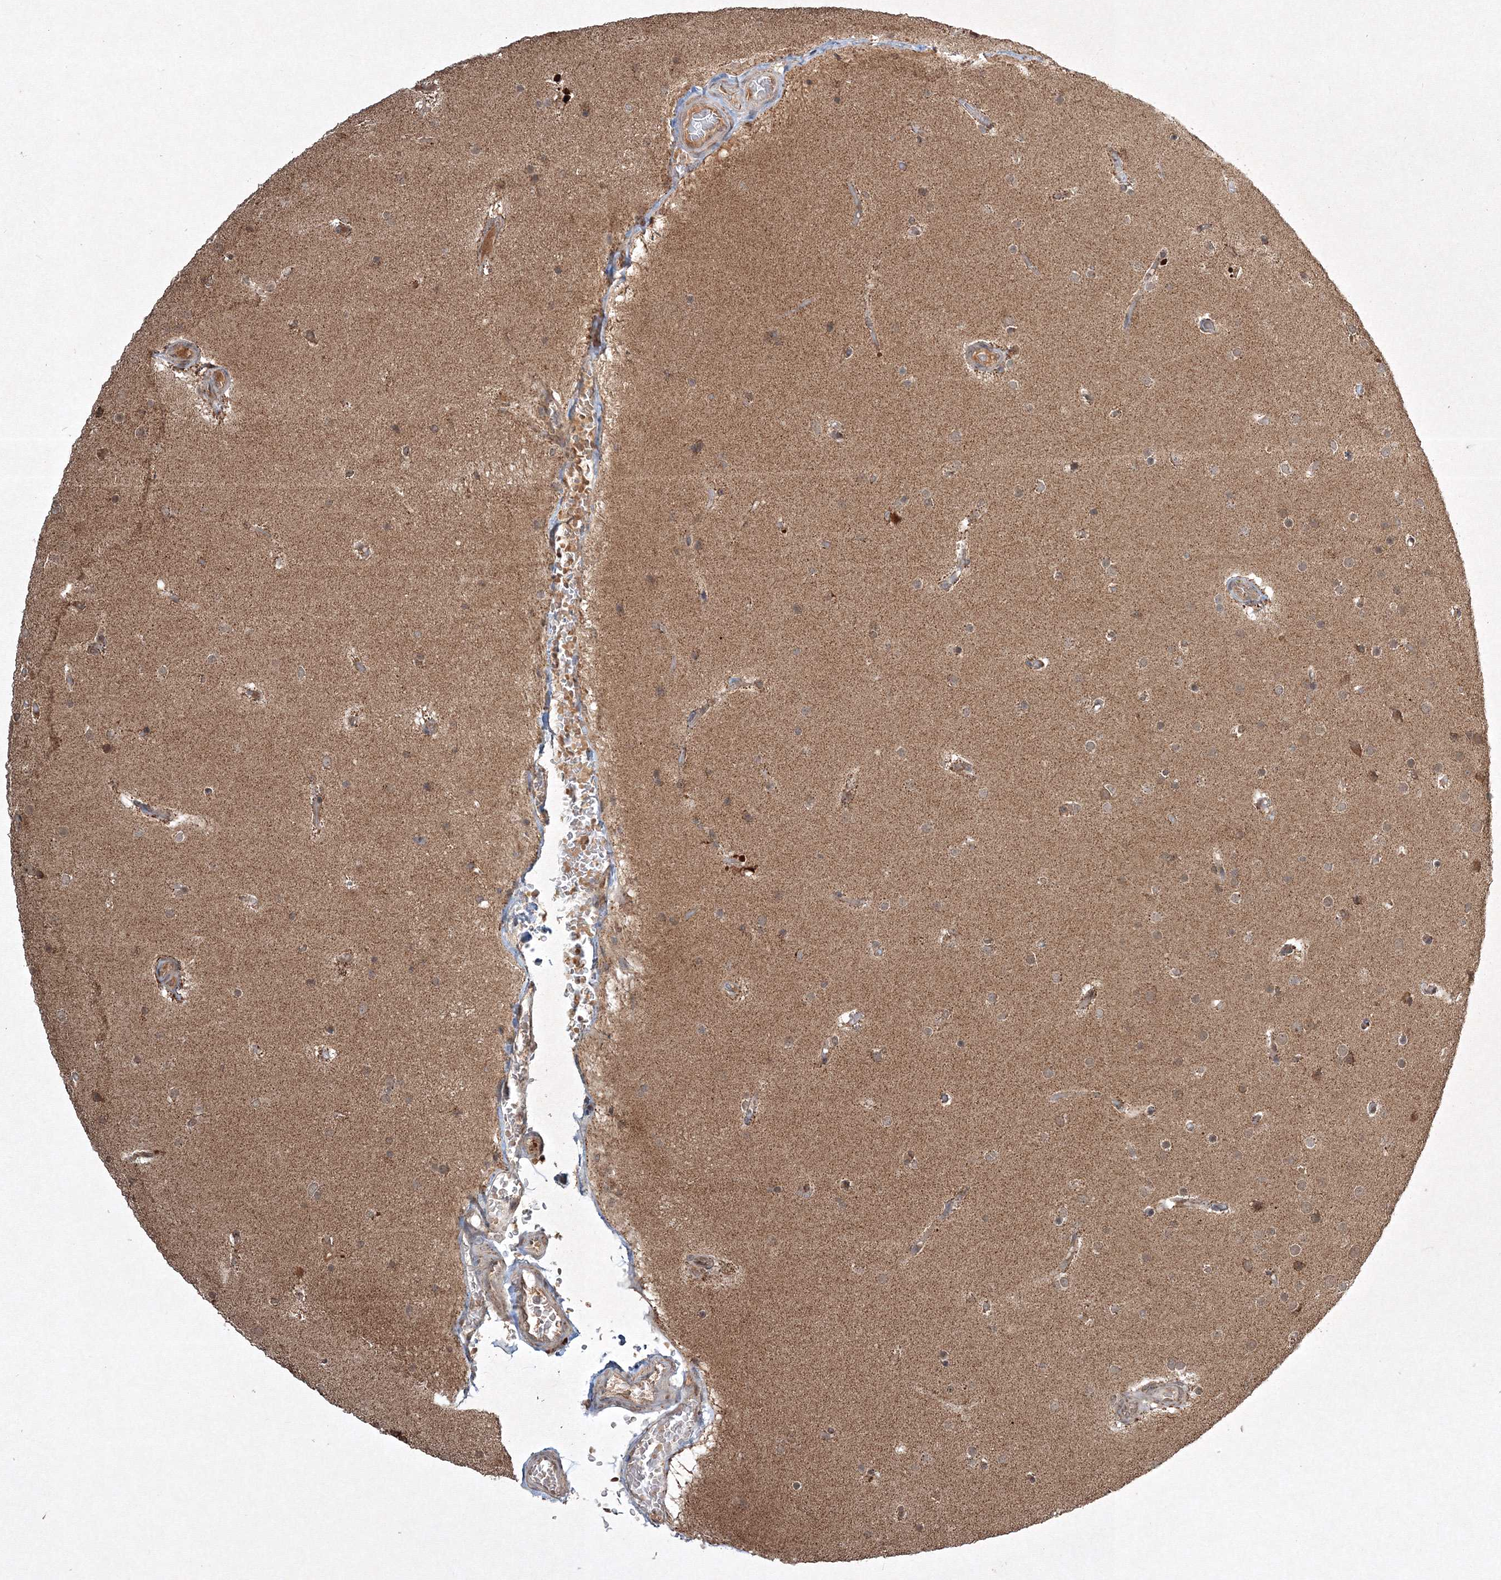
{"staining": {"intensity": "weak", "quantity": "<25%", "location": "cytoplasmic/membranous"}, "tissue": "glioma", "cell_type": "Tumor cells", "image_type": "cancer", "snomed": [{"axis": "morphology", "description": "Glioma, malignant, High grade"}, {"axis": "topography", "description": "Cerebral cortex"}], "caption": "Protein analysis of malignant high-grade glioma reveals no significant positivity in tumor cells.", "gene": "PLTP", "patient": {"sex": "female", "age": 36}}